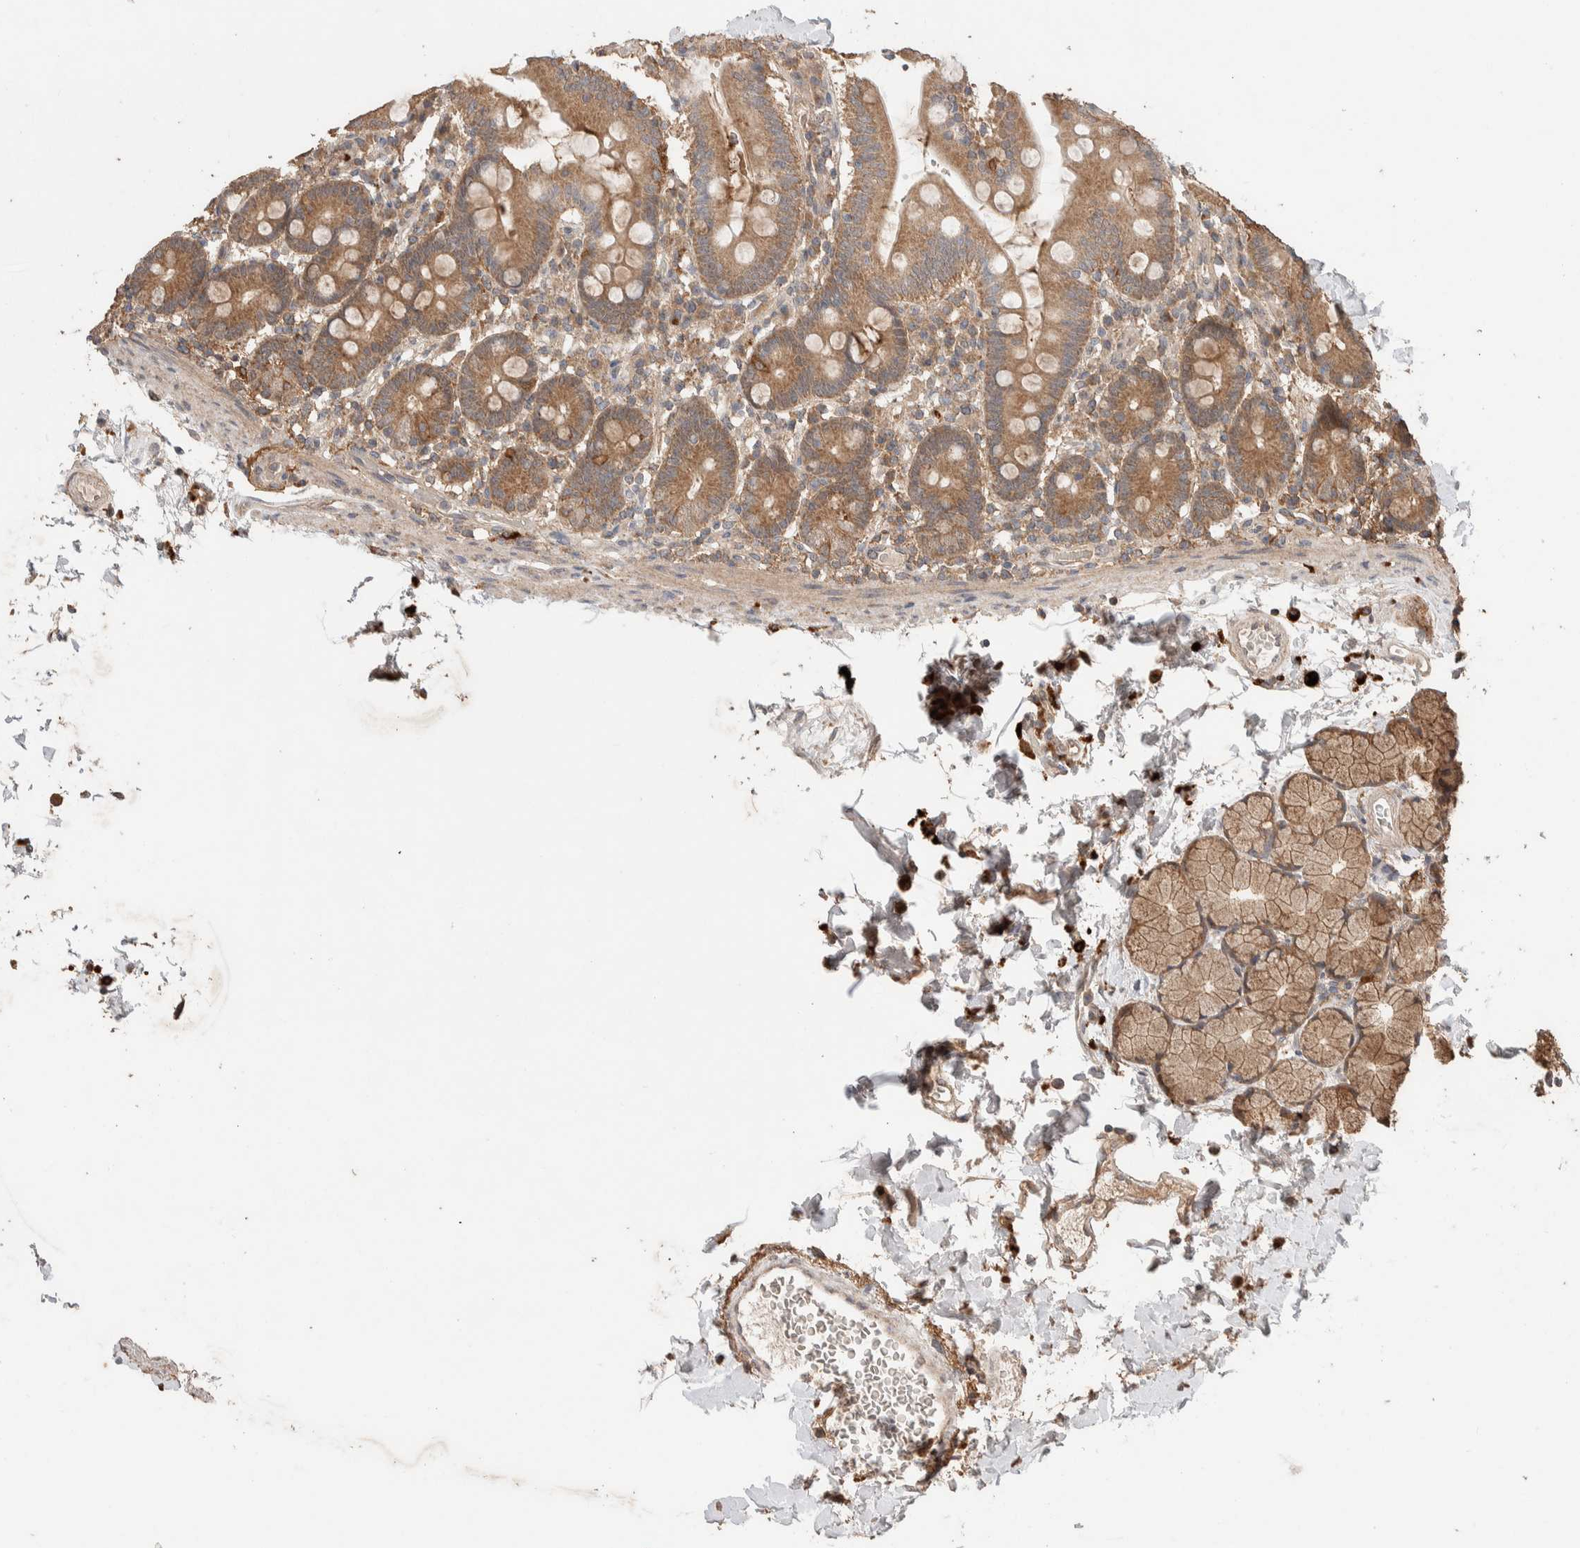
{"staining": {"intensity": "moderate", "quantity": ">75%", "location": "cytoplasmic/membranous"}, "tissue": "duodenum", "cell_type": "Glandular cells", "image_type": "normal", "snomed": [{"axis": "morphology", "description": "Normal tissue, NOS"}, {"axis": "topography", "description": "Small intestine, NOS"}], "caption": "Duodenum stained with immunohistochemistry (IHC) demonstrates moderate cytoplasmic/membranous staining in approximately >75% of glandular cells. The staining was performed using DAB (3,3'-diaminobenzidine), with brown indicating positive protein expression. Nuclei are stained blue with hematoxylin.", "gene": "KCNJ5", "patient": {"sex": "female", "age": 71}}